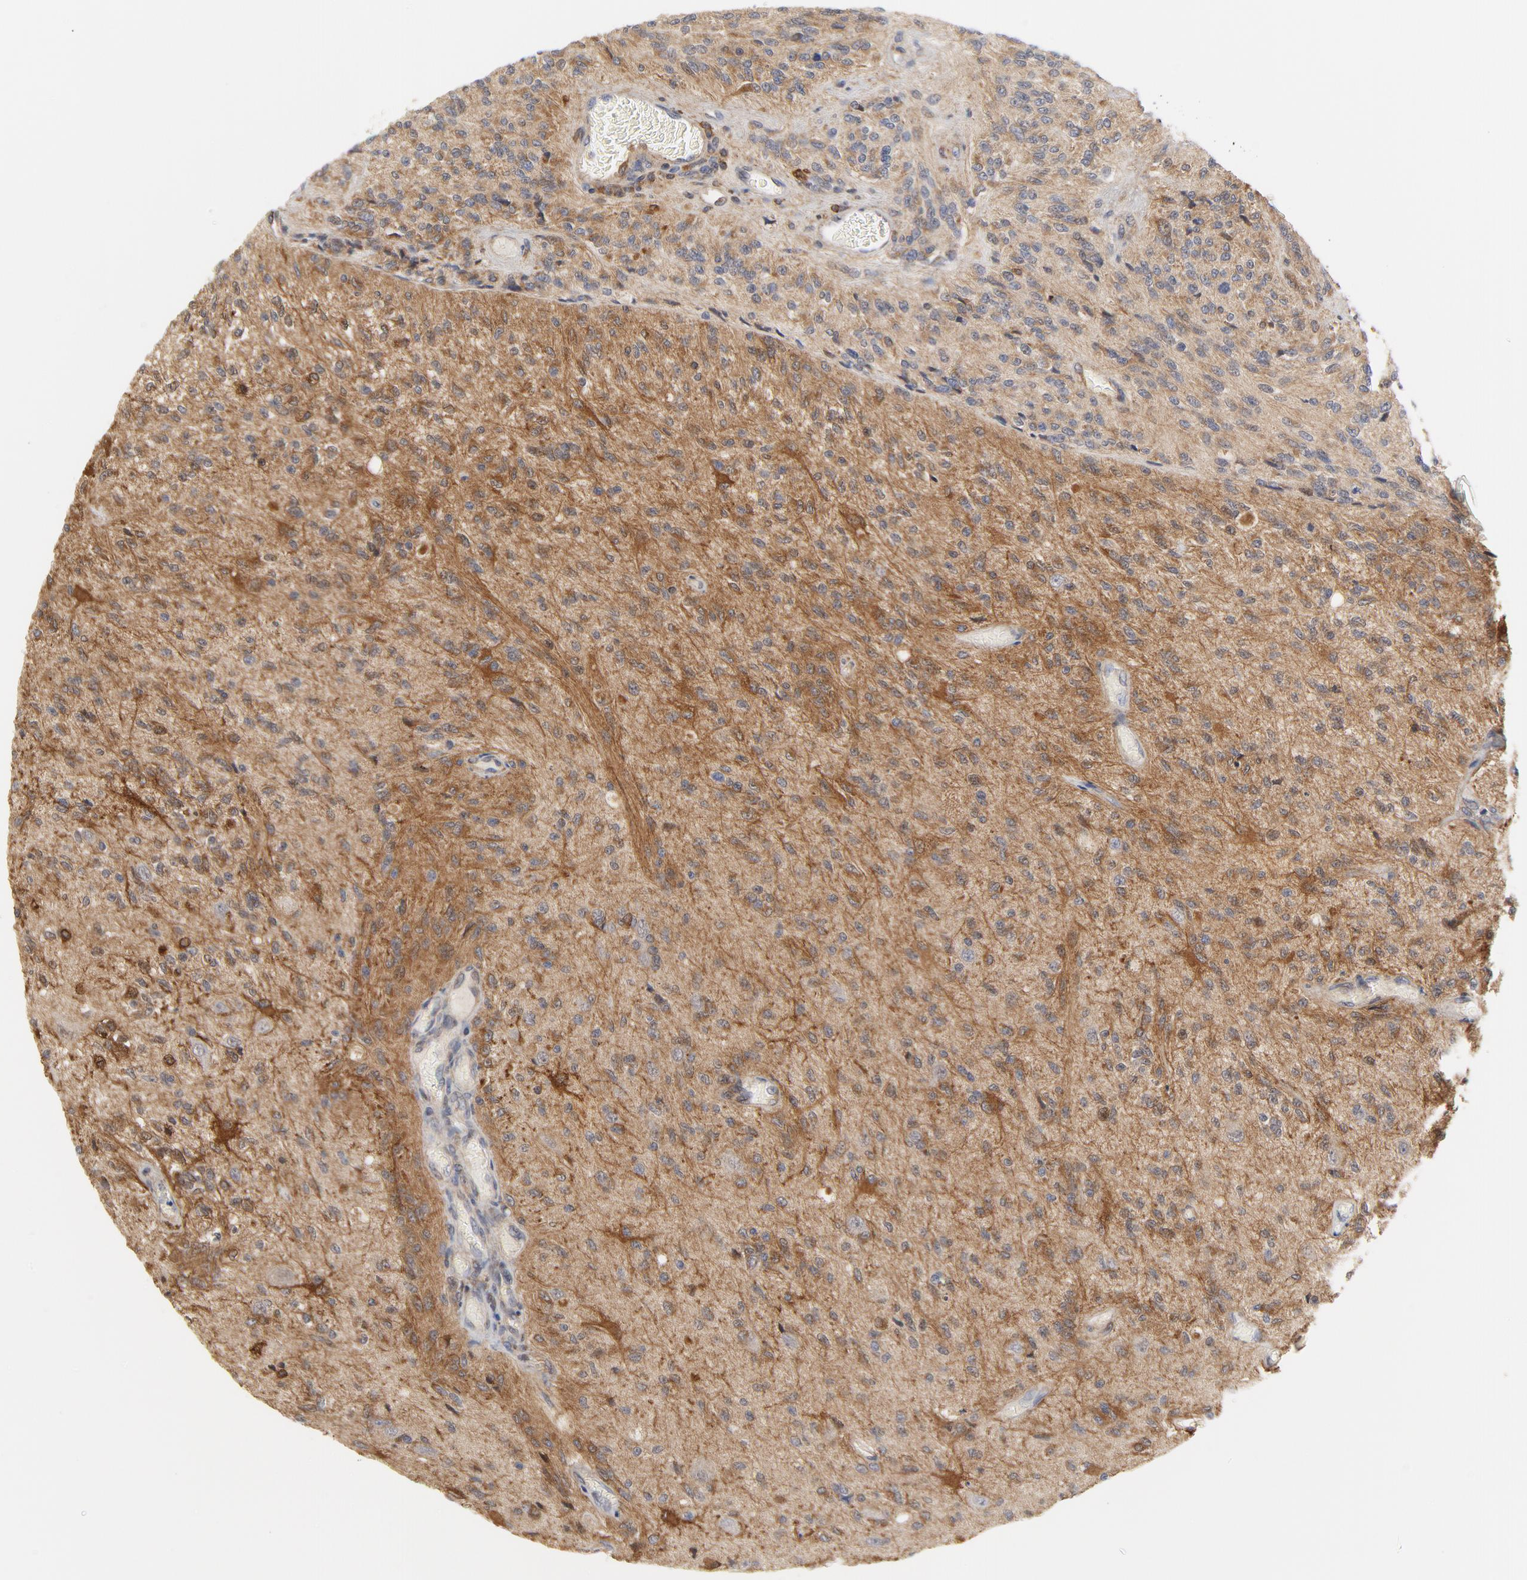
{"staining": {"intensity": "moderate", "quantity": ">75%", "location": "cytoplasmic/membranous"}, "tissue": "glioma", "cell_type": "Tumor cells", "image_type": "cancer", "snomed": [{"axis": "morphology", "description": "Normal tissue, NOS"}, {"axis": "morphology", "description": "Glioma, malignant, High grade"}, {"axis": "topography", "description": "Cerebral cortex"}], "caption": "This histopathology image demonstrates glioma stained with immunohistochemistry (IHC) to label a protein in brown. The cytoplasmic/membranous of tumor cells show moderate positivity for the protein. Nuclei are counter-stained blue.", "gene": "RAPGEF4", "patient": {"sex": "male", "age": 77}}